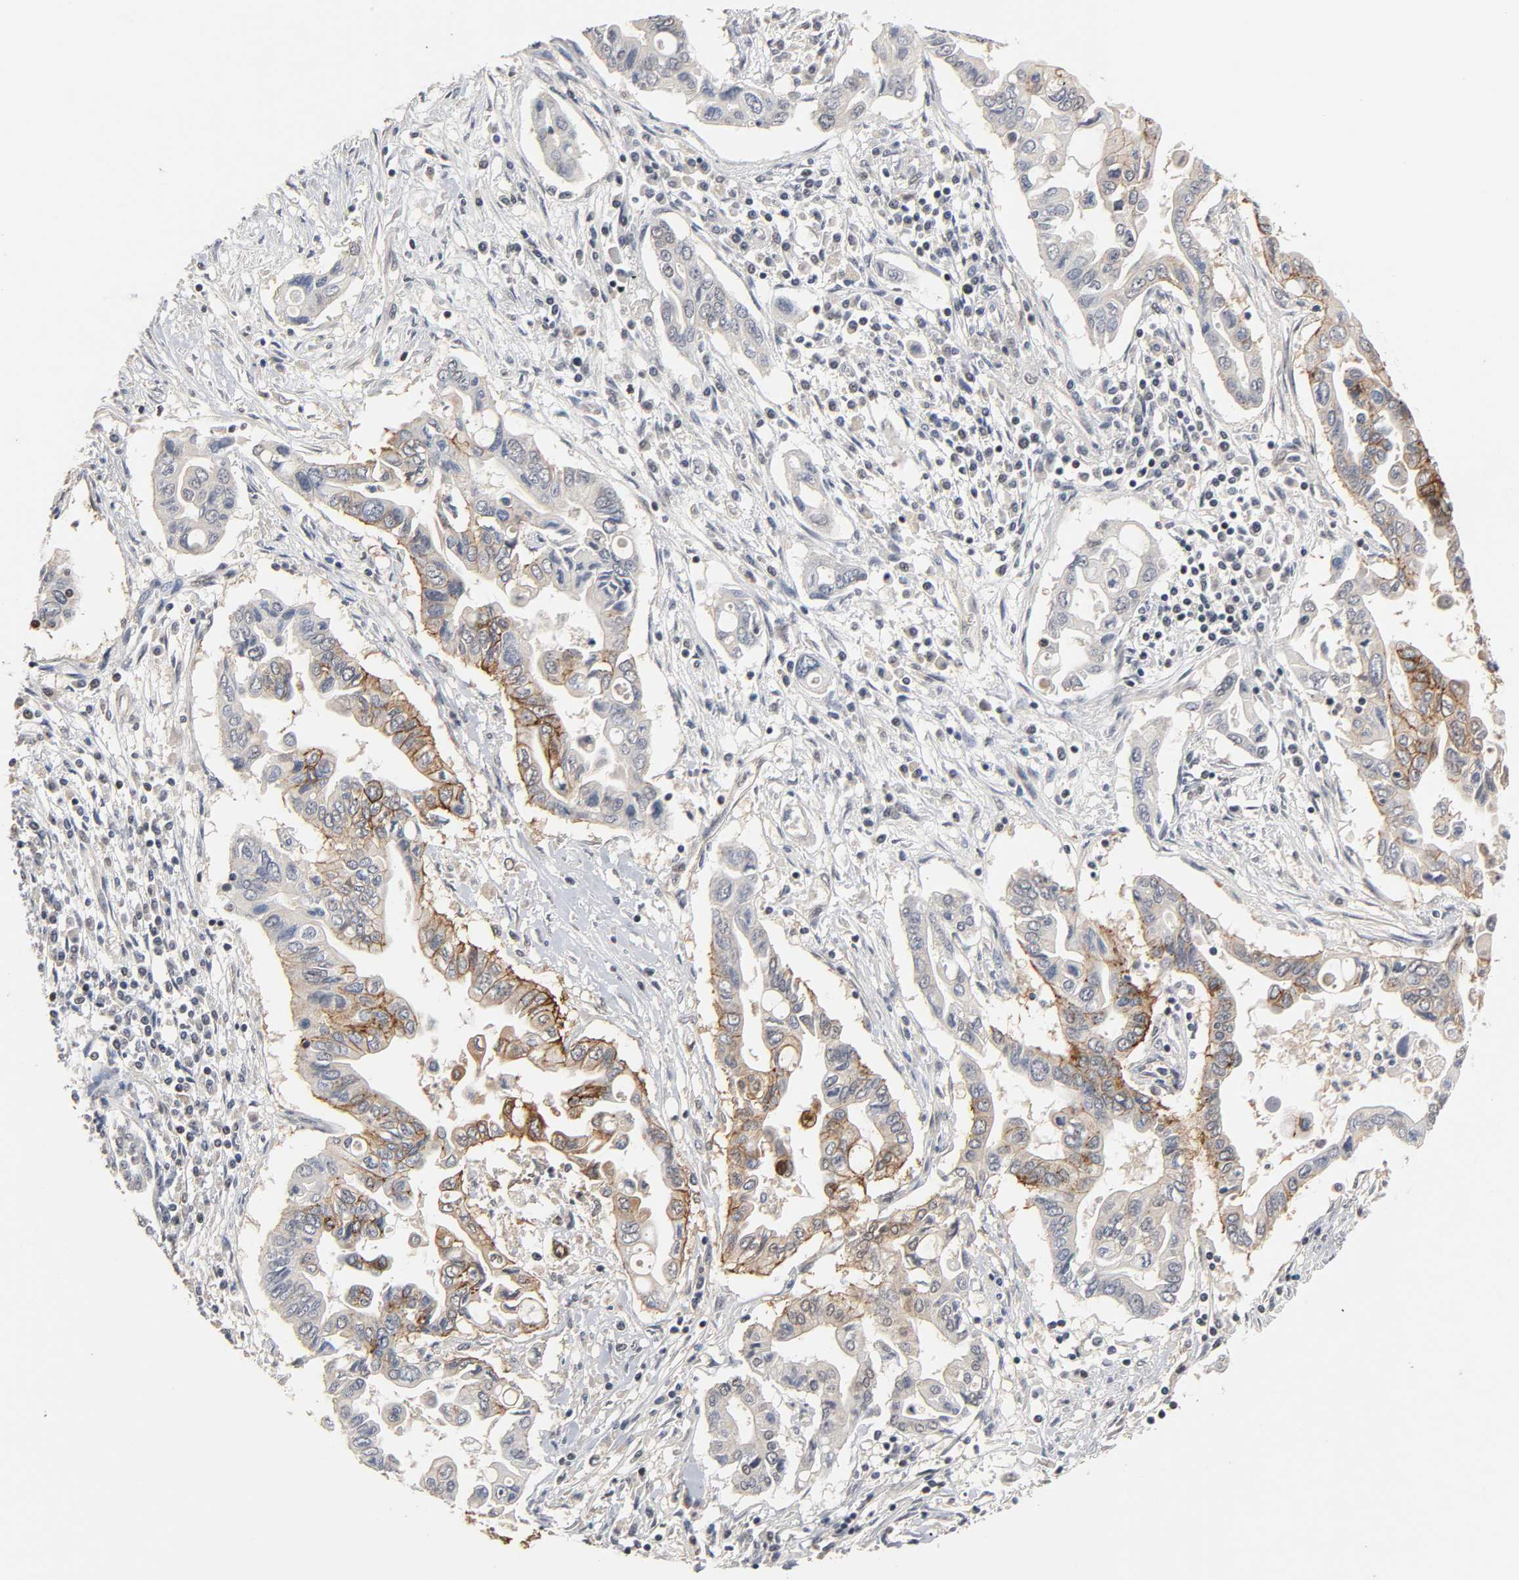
{"staining": {"intensity": "moderate", "quantity": "25%-75%", "location": "cytoplasmic/membranous"}, "tissue": "pancreatic cancer", "cell_type": "Tumor cells", "image_type": "cancer", "snomed": [{"axis": "morphology", "description": "Adenocarcinoma, NOS"}, {"axis": "topography", "description": "Pancreas"}], "caption": "Approximately 25%-75% of tumor cells in human pancreatic adenocarcinoma show moderate cytoplasmic/membranous protein positivity as visualized by brown immunohistochemical staining.", "gene": "HTR1E", "patient": {"sex": "female", "age": 57}}